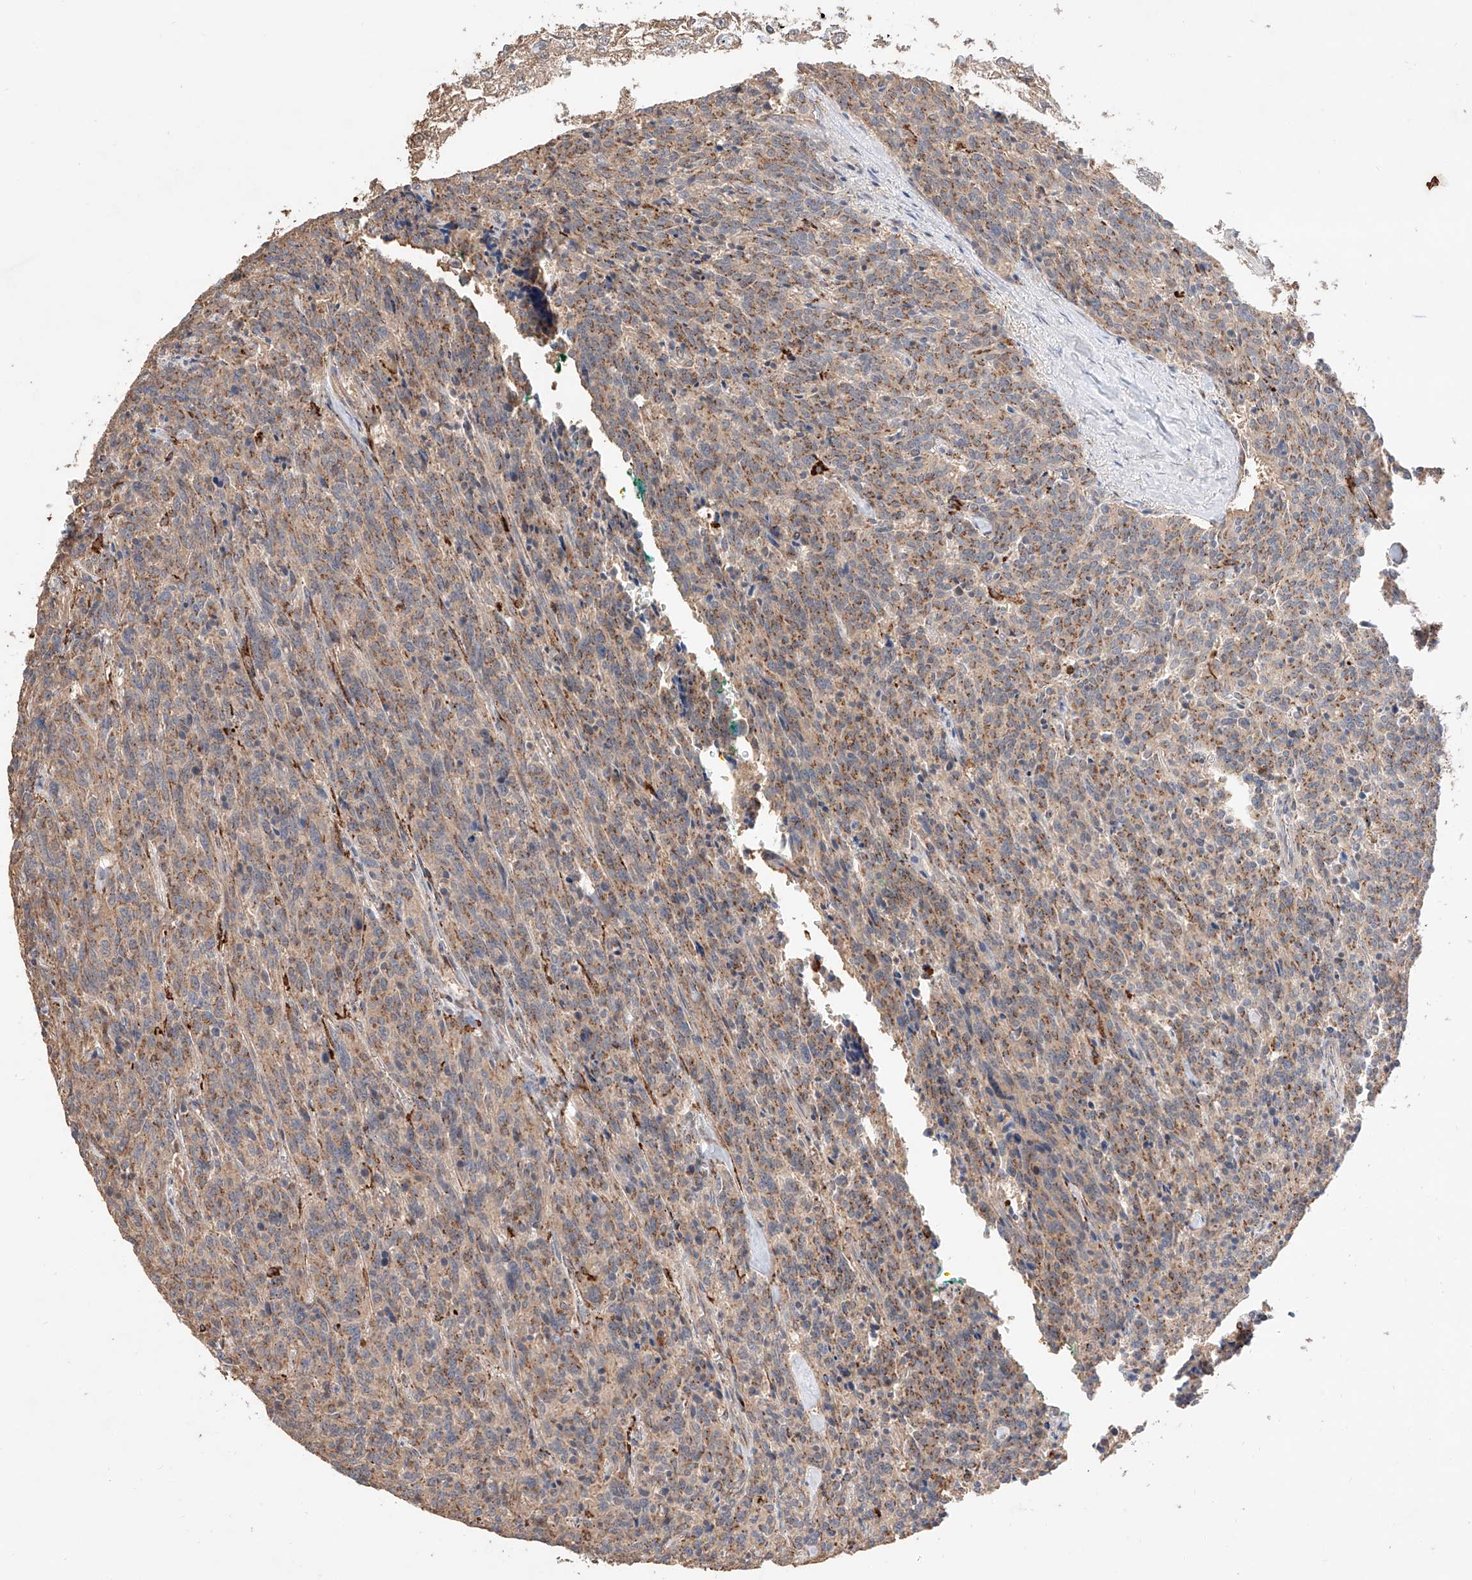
{"staining": {"intensity": "moderate", "quantity": ">75%", "location": "cytoplasmic/membranous"}, "tissue": "carcinoid", "cell_type": "Tumor cells", "image_type": "cancer", "snomed": [{"axis": "morphology", "description": "Carcinoid, malignant, NOS"}, {"axis": "topography", "description": "Lung"}], "caption": "DAB (3,3'-diaminobenzidine) immunohistochemical staining of carcinoid shows moderate cytoplasmic/membranous protein positivity in approximately >75% of tumor cells.", "gene": "MOSPD1", "patient": {"sex": "female", "age": 46}}